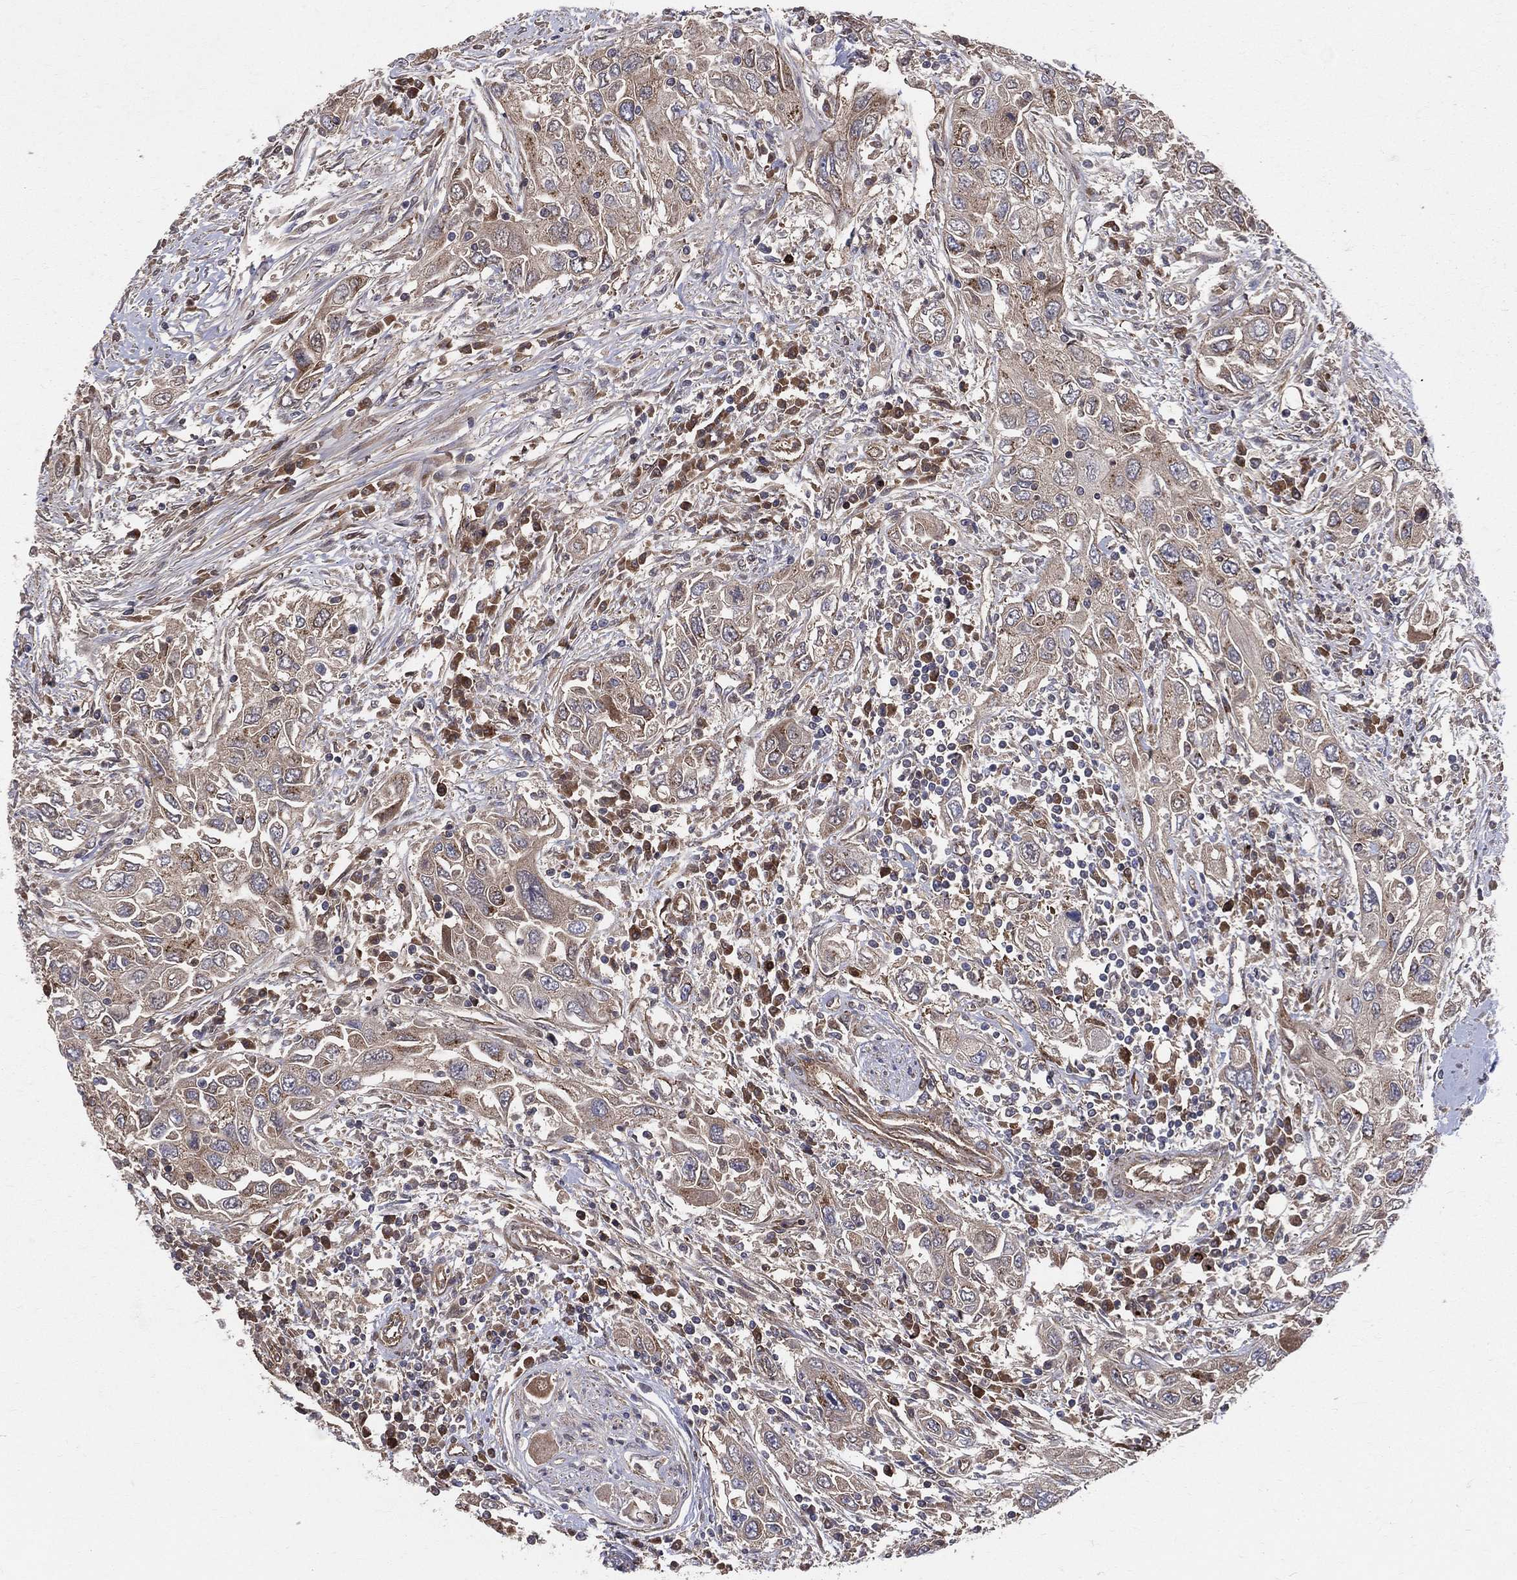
{"staining": {"intensity": "moderate", "quantity": "25%-75%", "location": "cytoplasmic/membranous"}, "tissue": "urothelial cancer", "cell_type": "Tumor cells", "image_type": "cancer", "snomed": [{"axis": "morphology", "description": "Urothelial carcinoma, High grade"}, {"axis": "topography", "description": "Urinary bladder"}], "caption": "Protein staining demonstrates moderate cytoplasmic/membranous positivity in approximately 25%-75% of tumor cells in urothelial carcinoma (high-grade).", "gene": "ENTPD1", "patient": {"sex": "male", "age": 76}}